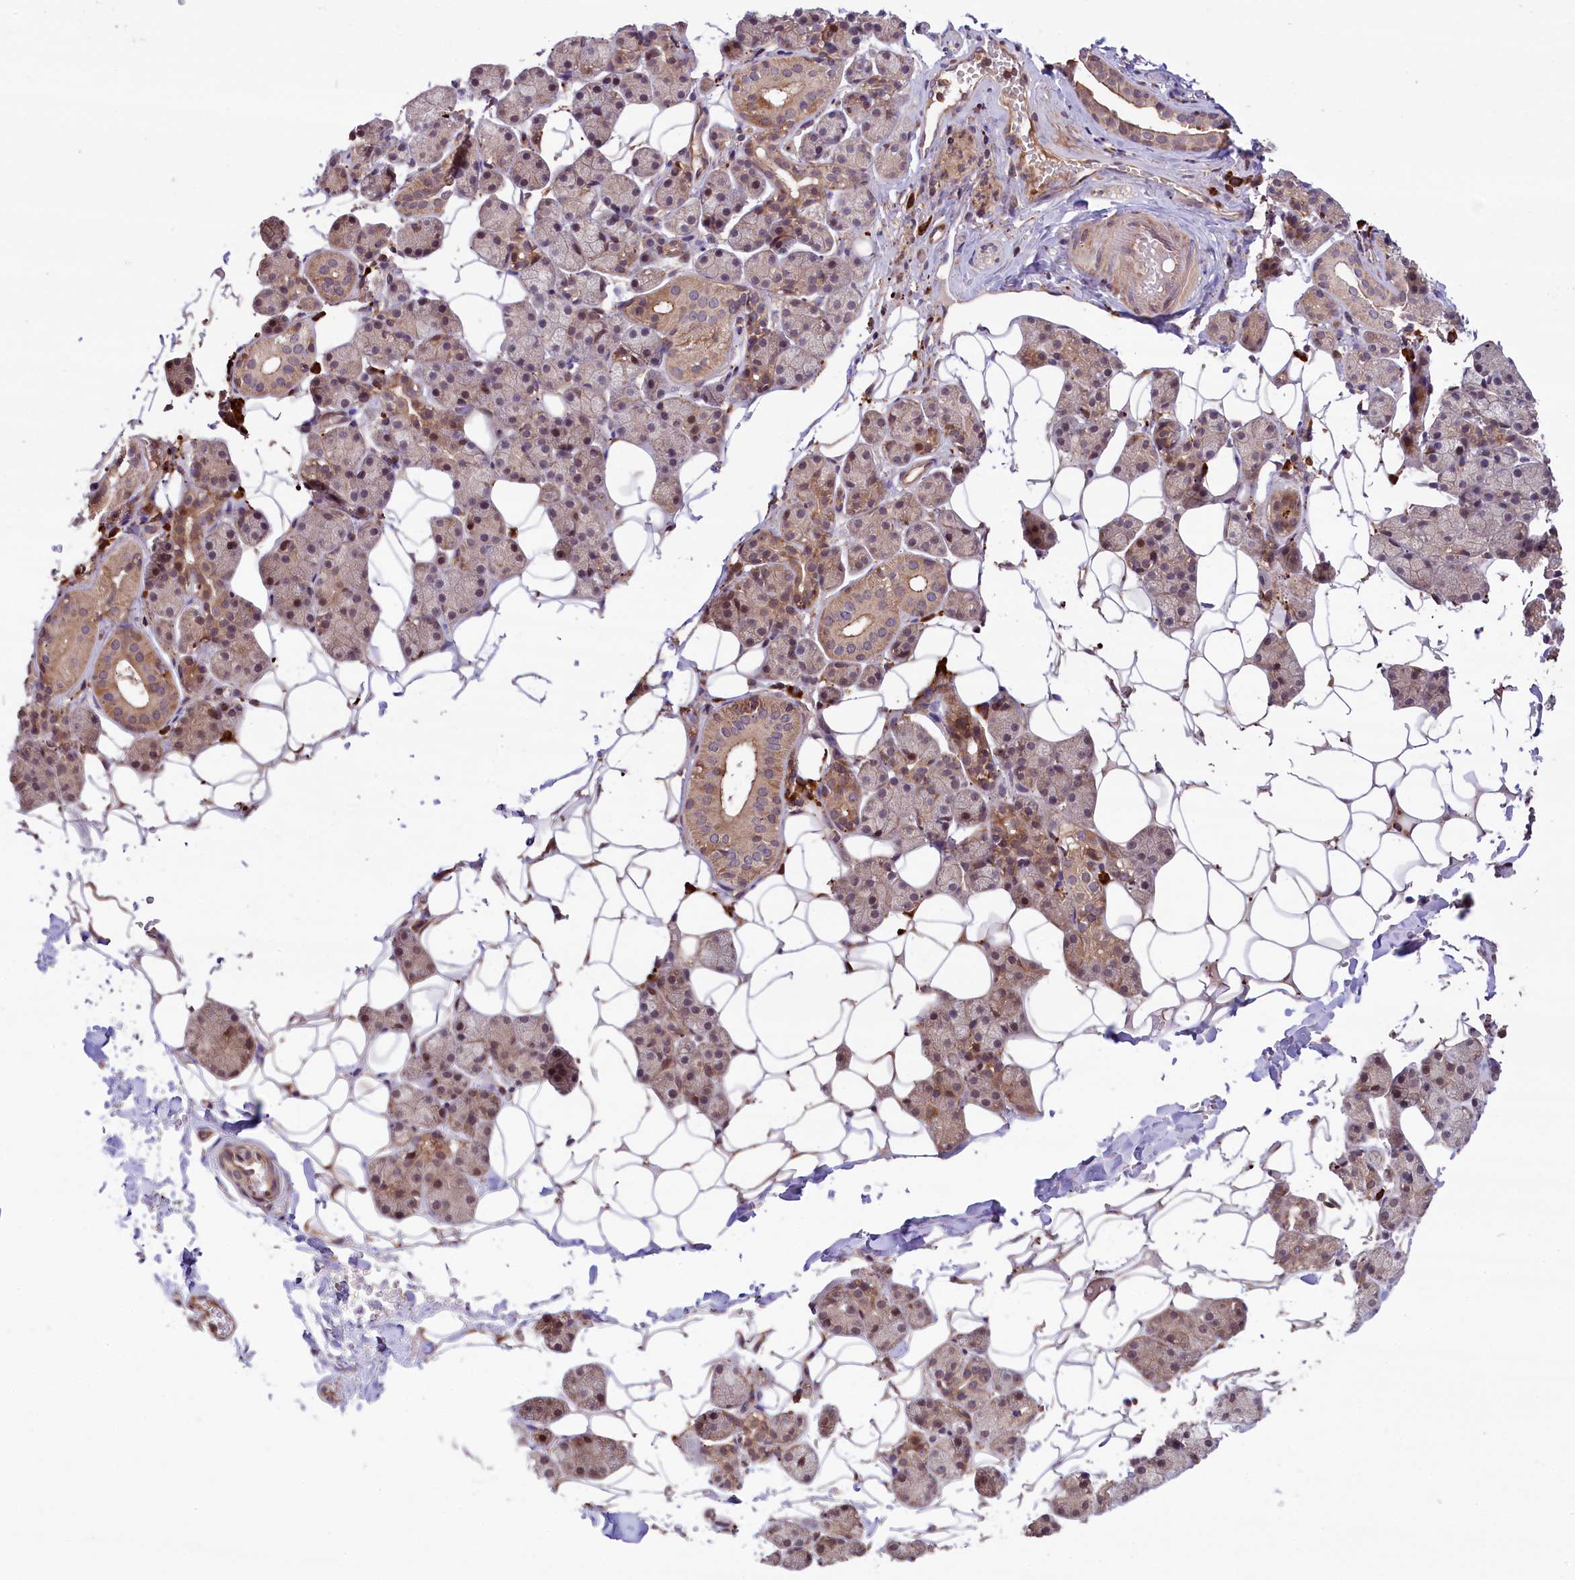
{"staining": {"intensity": "moderate", "quantity": "<25%", "location": "cytoplasmic/membranous,nuclear"}, "tissue": "salivary gland", "cell_type": "Glandular cells", "image_type": "normal", "snomed": [{"axis": "morphology", "description": "Normal tissue, NOS"}, {"axis": "topography", "description": "Salivary gland"}], "caption": "Immunohistochemical staining of normal salivary gland reveals moderate cytoplasmic/membranous,nuclear protein positivity in about <25% of glandular cells.", "gene": "RIC8A", "patient": {"sex": "female", "age": 33}}